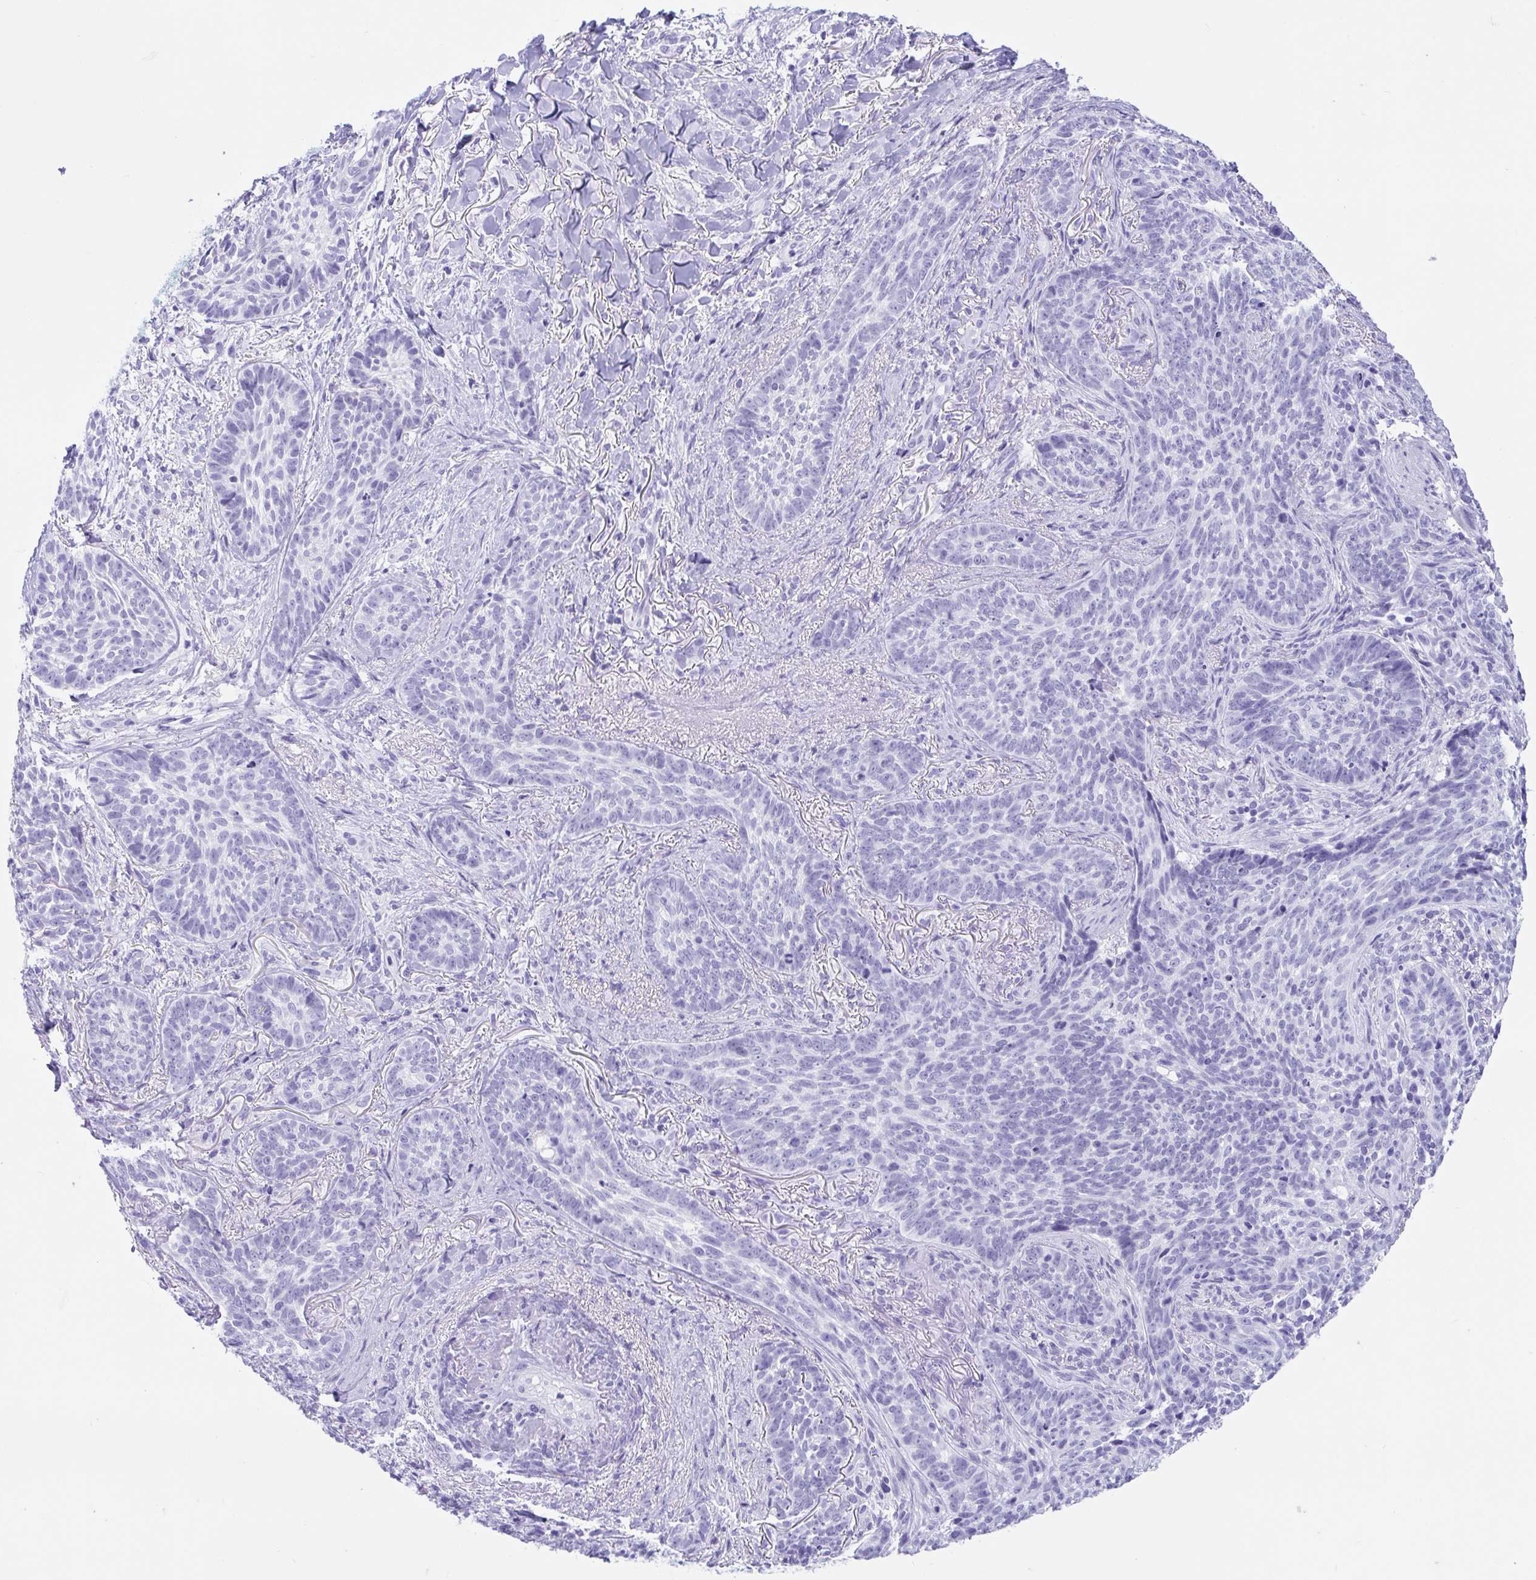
{"staining": {"intensity": "negative", "quantity": "none", "location": "none"}, "tissue": "skin cancer", "cell_type": "Tumor cells", "image_type": "cancer", "snomed": [{"axis": "morphology", "description": "Basal cell carcinoma"}, {"axis": "topography", "description": "Skin"}, {"axis": "topography", "description": "Skin of face"}], "caption": "Immunohistochemistry (IHC) of skin cancer (basal cell carcinoma) exhibits no staining in tumor cells. Brightfield microscopy of IHC stained with DAB (3,3'-diaminobenzidine) (brown) and hematoxylin (blue), captured at high magnification.", "gene": "TMEM35A", "patient": {"sex": "male", "age": 88}}